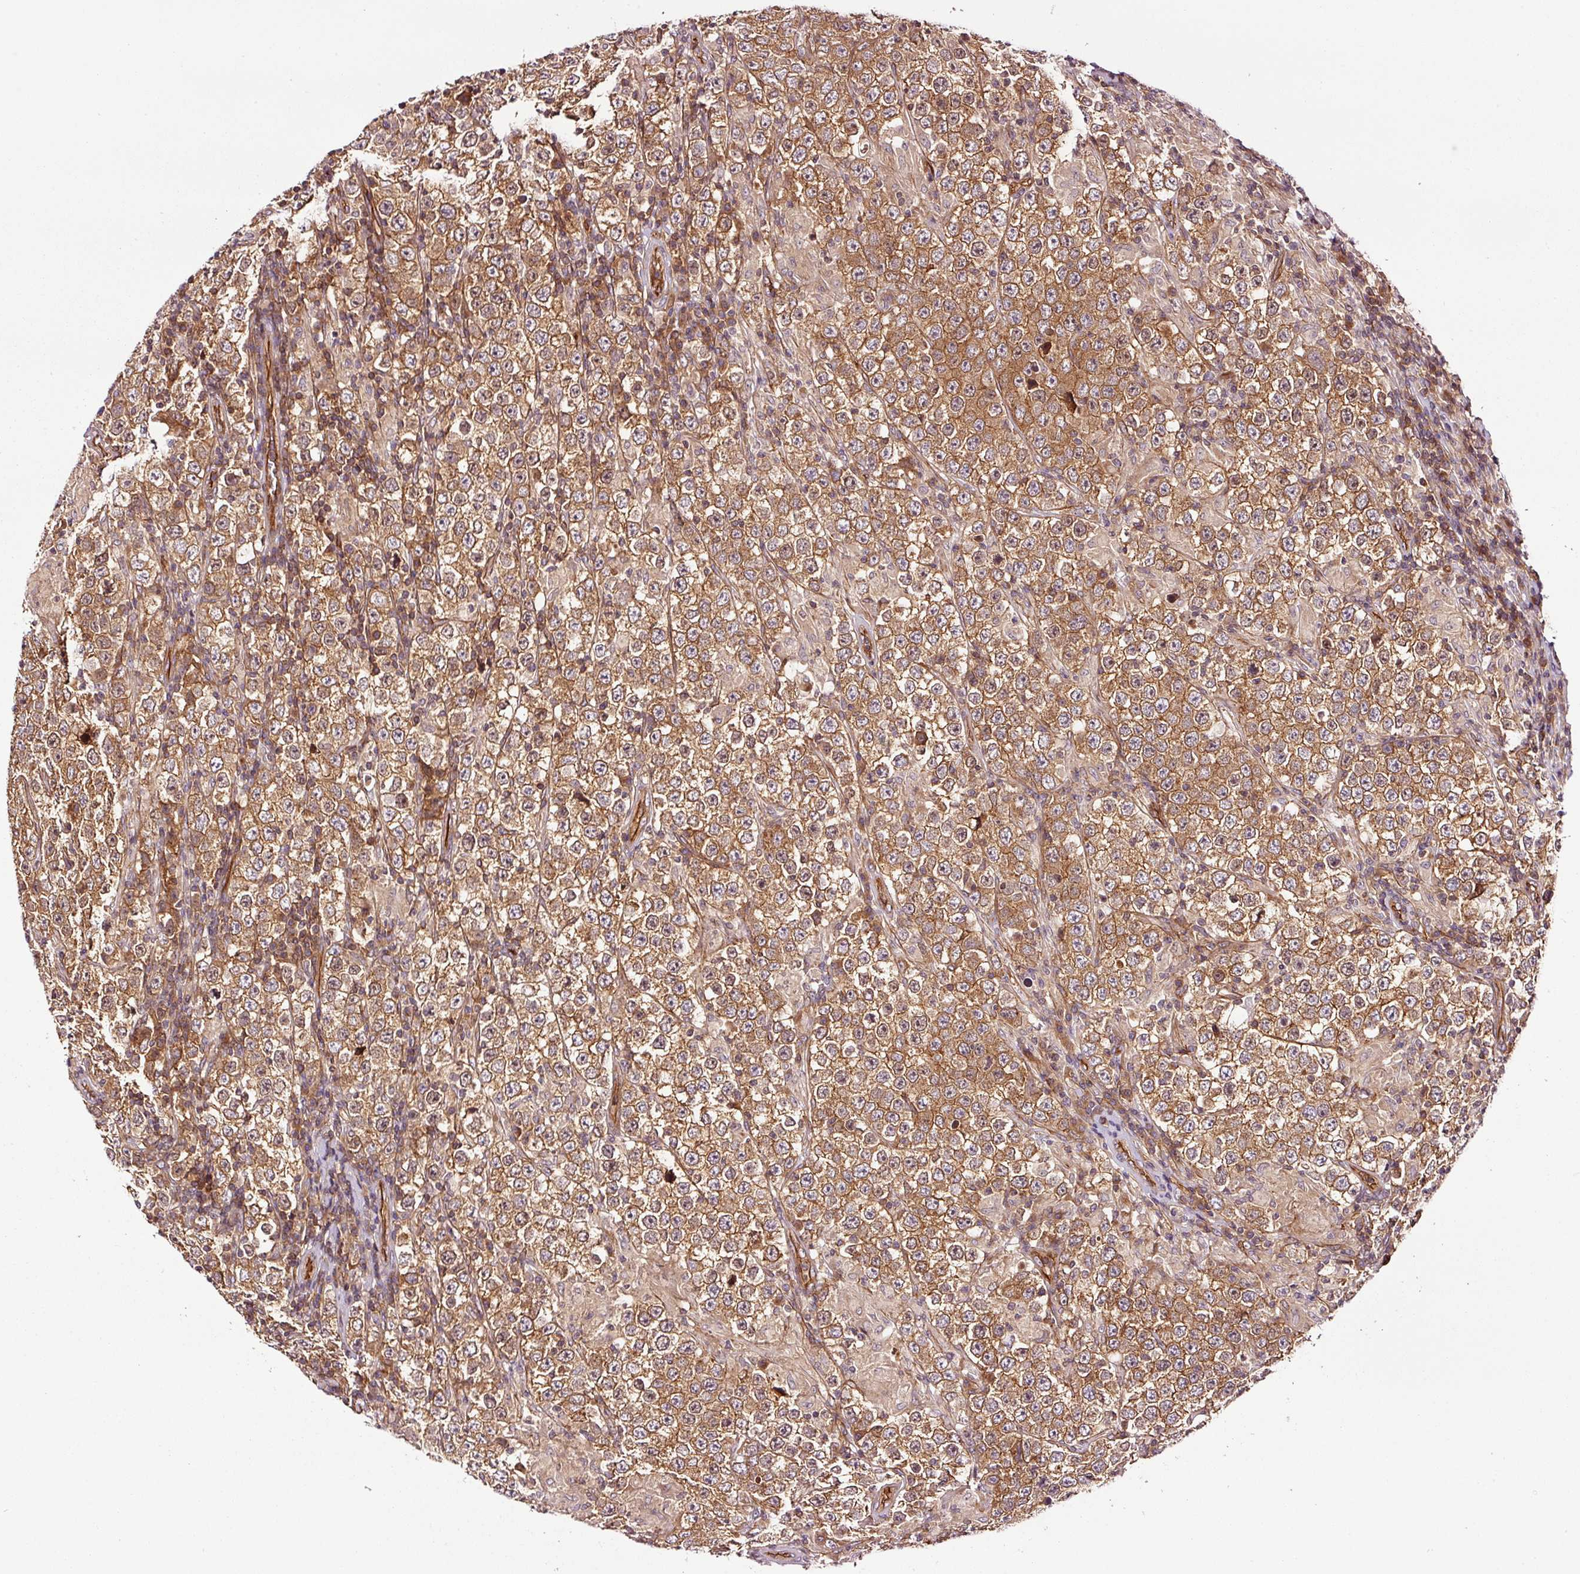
{"staining": {"intensity": "moderate", "quantity": ">75%", "location": "cytoplasmic/membranous"}, "tissue": "testis cancer", "cell_type": "Tumor cells", "image_type": "cancer", "snomed": [{"axis": "morphology", "description": "Normal tissue, NOS"}, {"axis": "morphology", "description": "Urothelial carcinoma, High grade"}, {"axis": "morphology", "description": "Seminoma, NOS"}, {"axis": "morphology", "description": "Carcinoma, Embryonal, NOS"}, {"axis": "topography", "description": "Urinary bladder"}, {"axis": "topography", "description": "Testis"}], "caption": "Moderate cytoplasmic/membranous protein staining is seen in approximately >75% of tumor cells in urothelial carcinoma (high-grade) (testis).", "gene": "METAP1", "patient": {"sex": "male", "age": 41}}